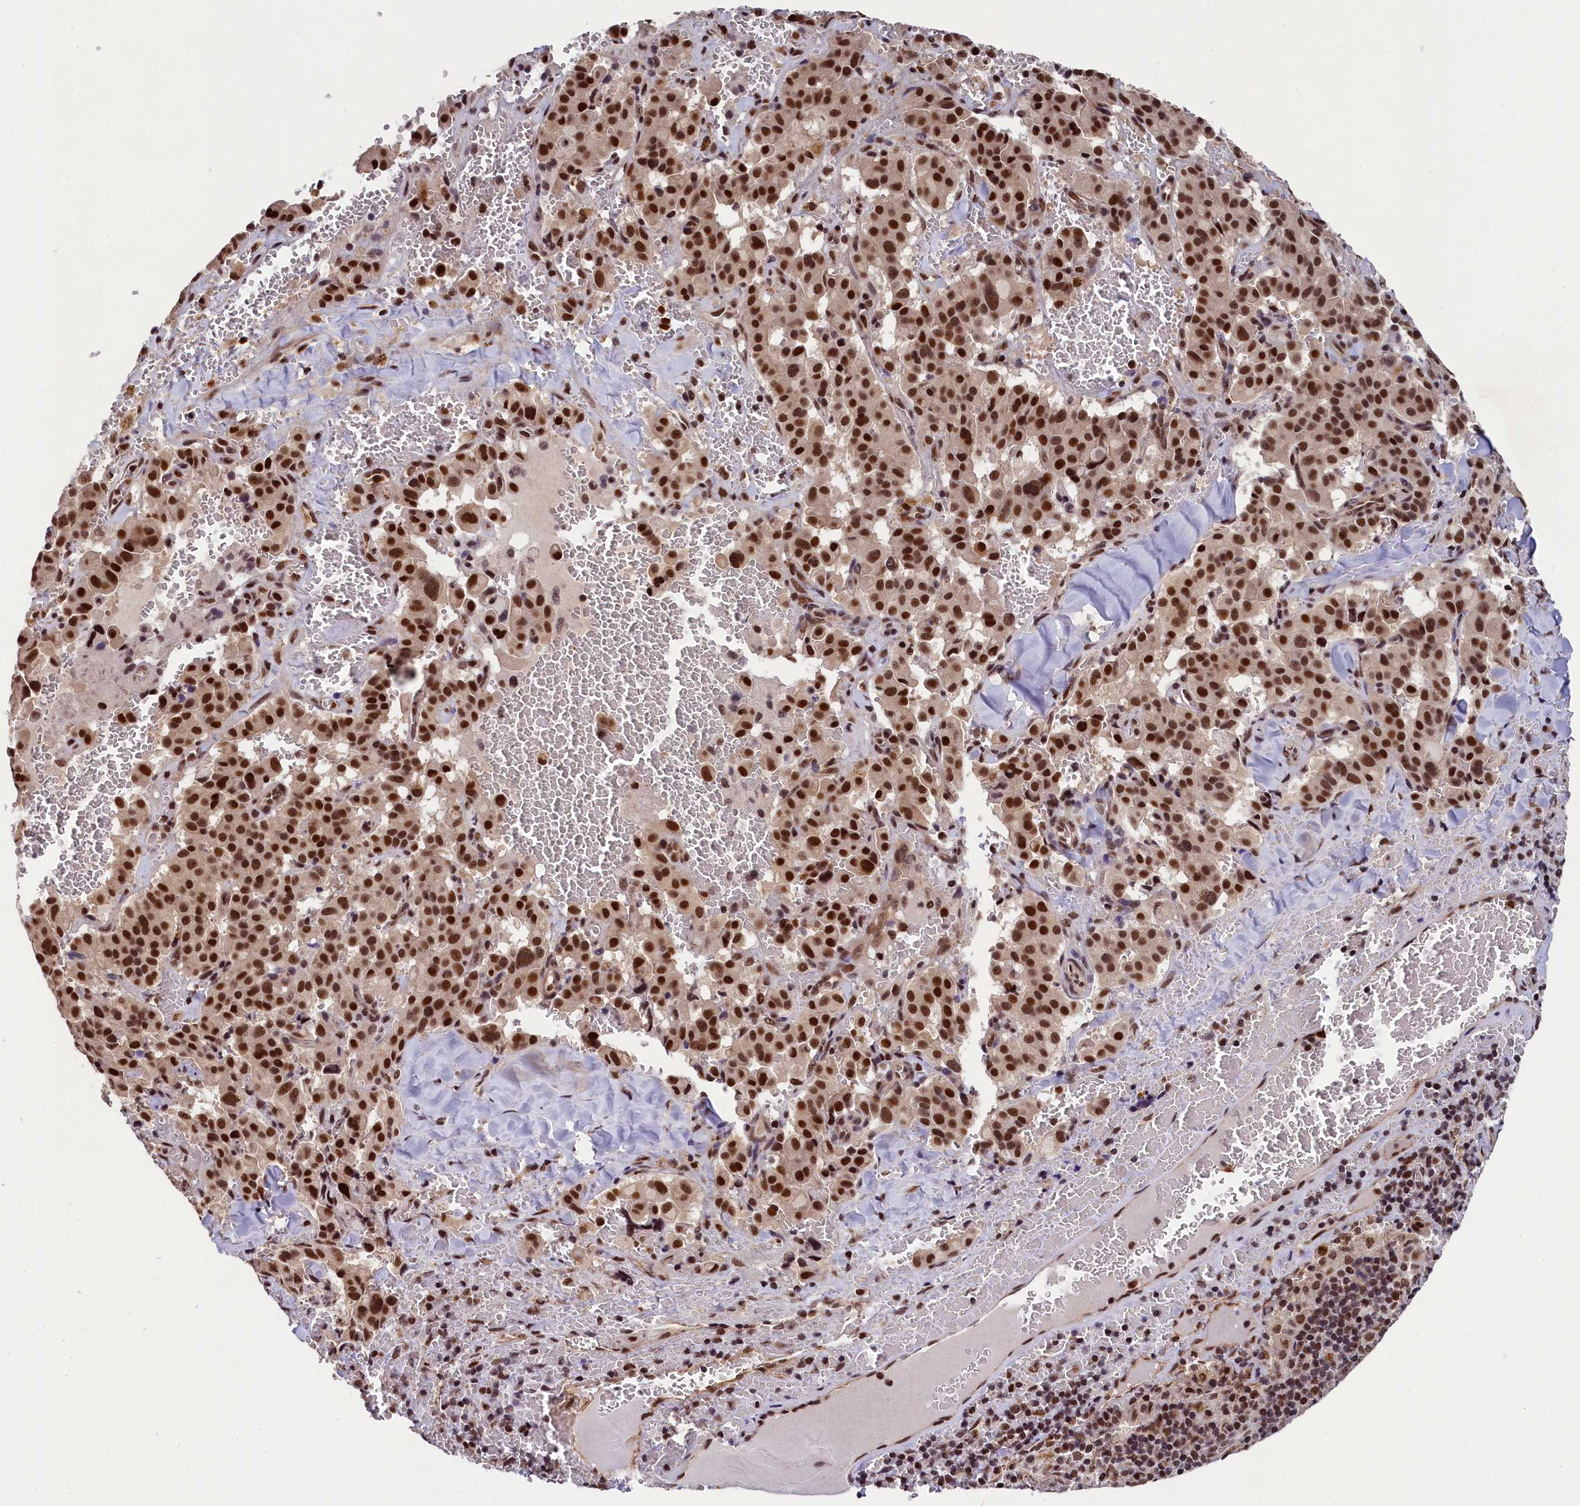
{"staining": {"intensity": "strong", "quantity": ">75%", "location": "nuclear"}, "tissue": "pancreatic cancer", "cell_type": "Tumor cells", "image_type": "cancer", "snomed": [{"axis": "morphology", "description": "Adenocarcinoma, NOS"}, {"axis": "topography", "description": "Pancreas"}], "caption": "Immunohistochemical staining of human pancreatic cancer (adenocarcinoma) demonstrates high levels of strong nuclear protein expression in about >75% of tumor cells. (DAB IHC with brightfield microscopy, high magnification).", "gene": "ADIG", "patient": {"sex": "male", "age": 65}}